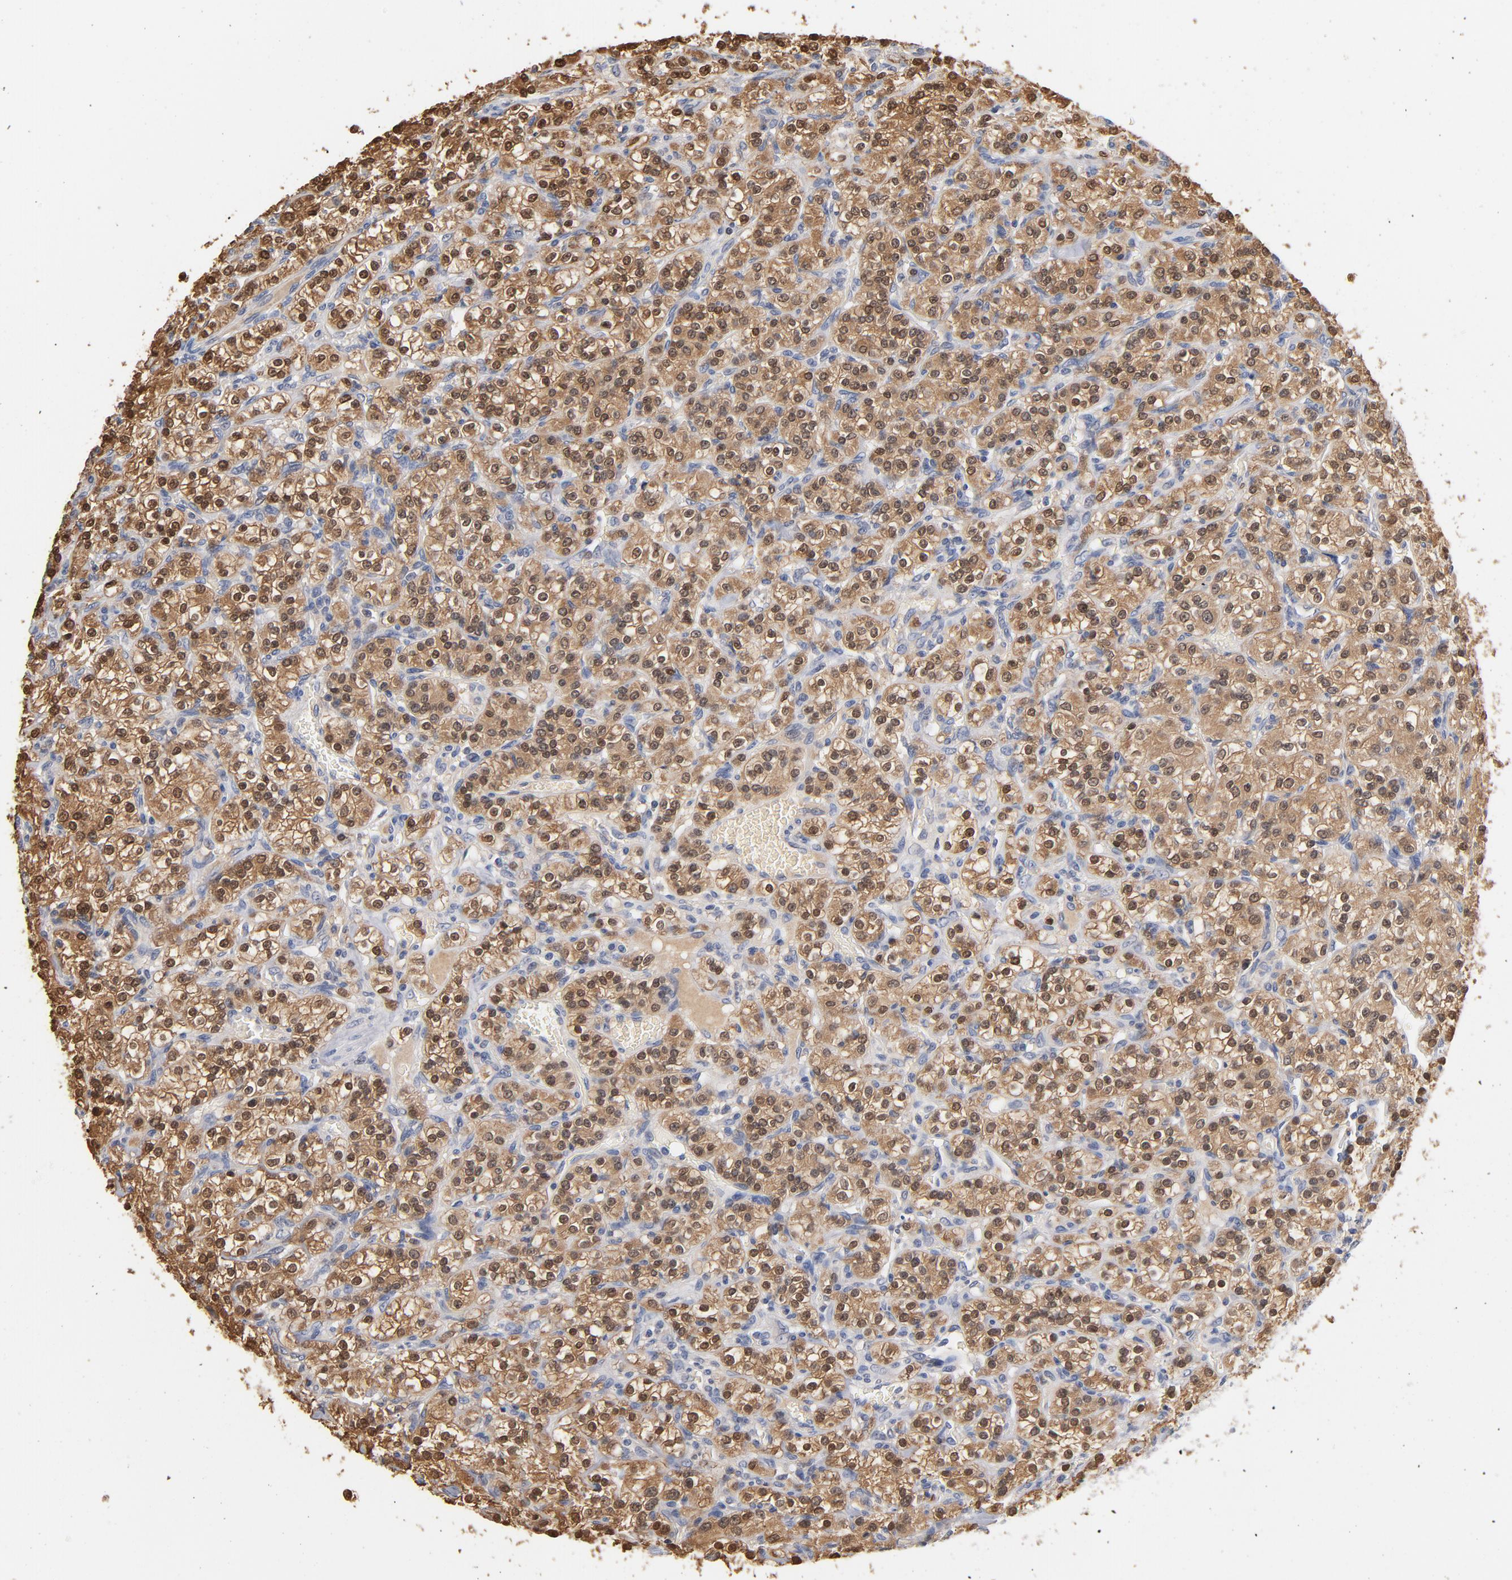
{"staining": {"intensity": "strong", "quantity": ">75%", "location": "cytoplasmic/membranous"}, "tissue": "renal cancer", "cell_type": "Tumor cells", "image_type": "cancer", "snomed": [{"axis": "morphology", "description": "Adenocarcinoma, NOS"}, {"axis": "topography", "description": "Kidney"}], "caption": "Immunohistochemistry (IHC) image of human renal adenocarcinoma stained for a protein (brown), which demonstrates high levels of strong cytoplasmic/membranous expression in about >75% of tumor cells.", "gene": "MIF", "patient": {"sex": "male", "age": 77}}